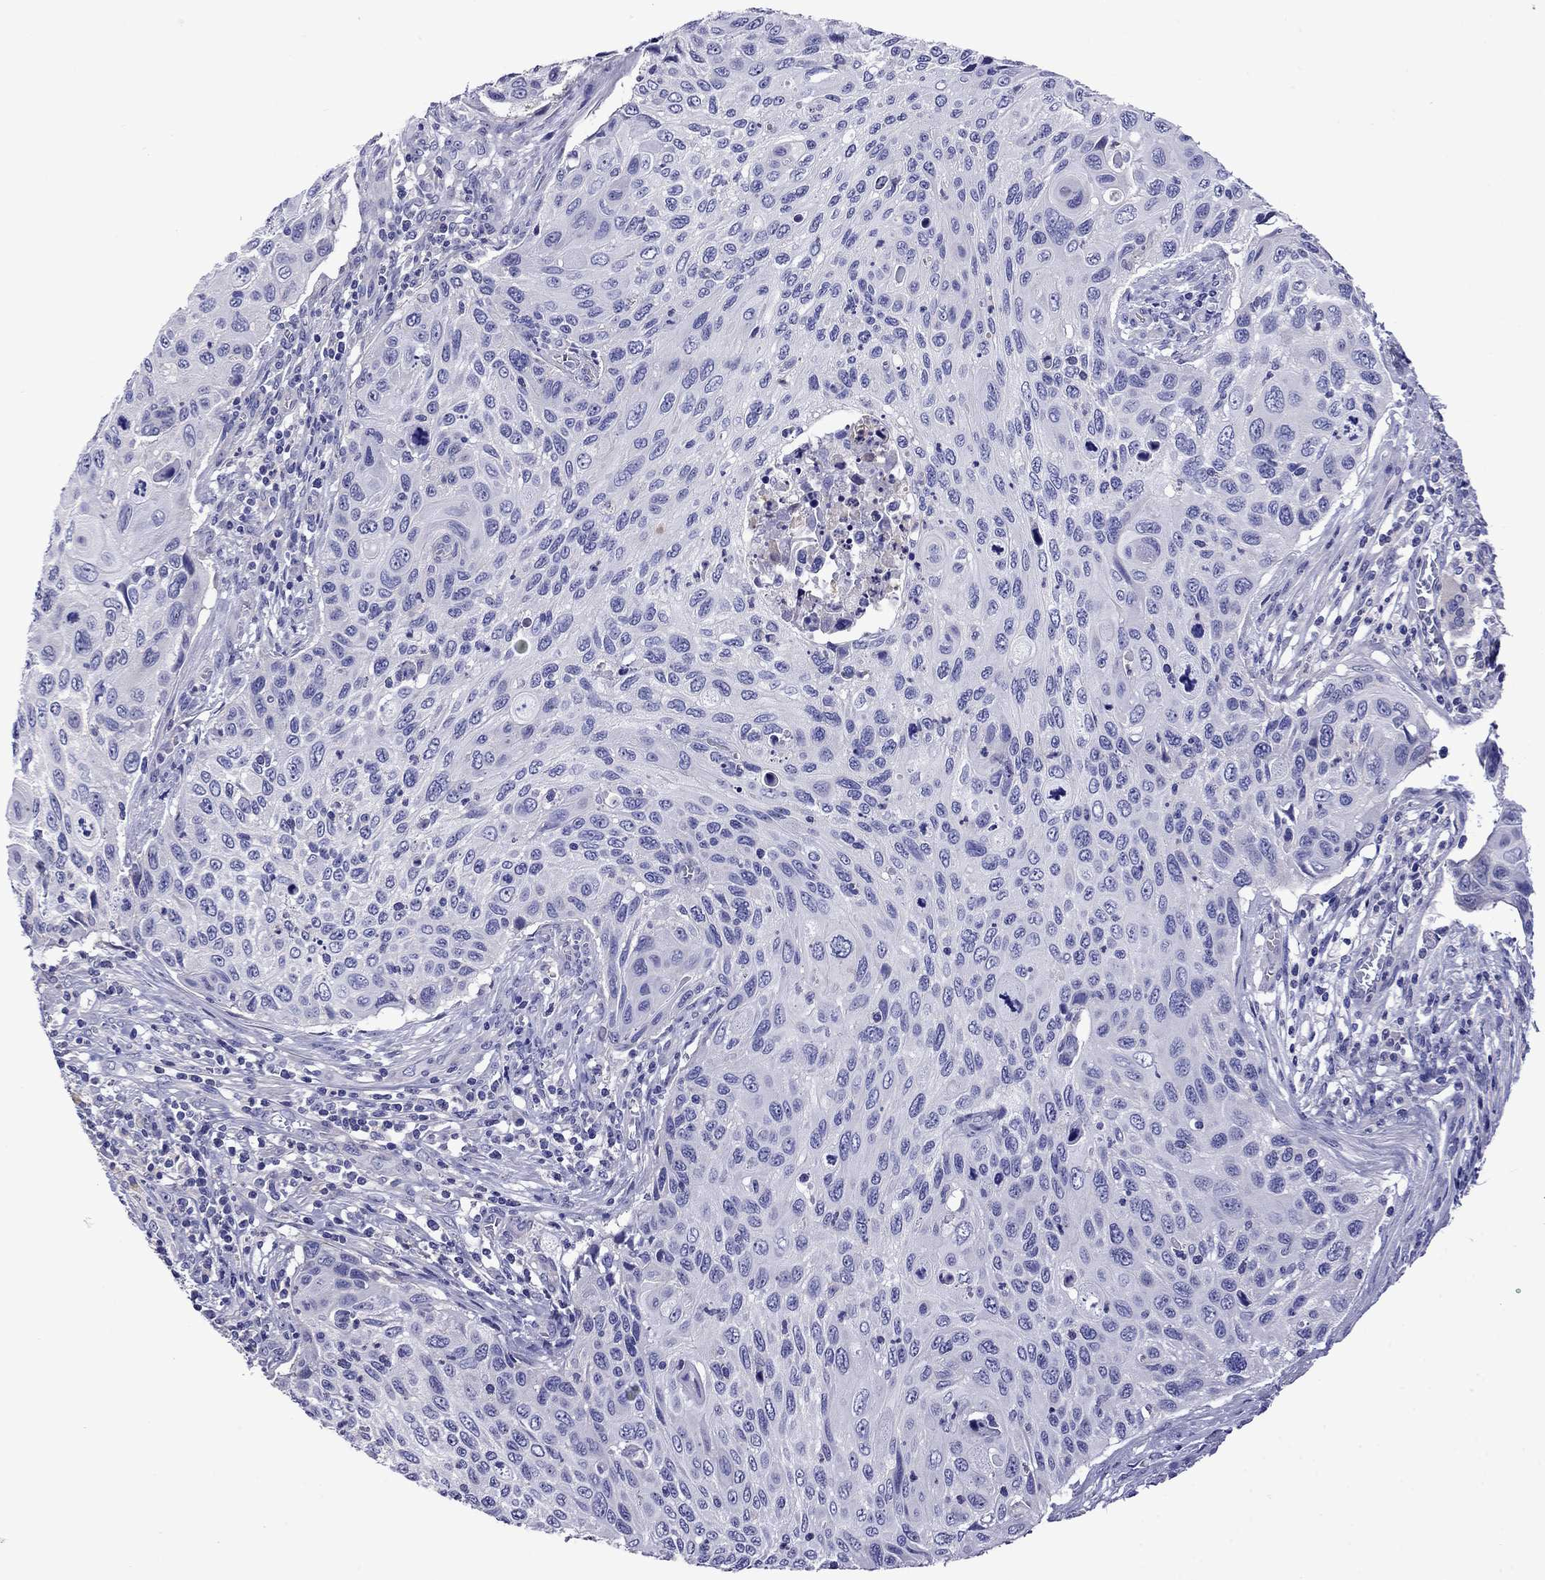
{"staining": {"intensity": "negative", "quantity": "none", "location": "none"}, "tissue": "cervical cancer", "cell_type": "Tumor cells", "image_type": "cancer", "snomed": [{"axis": "morphology", "description": "Squamous cell carcinoma, NOS"}, {"axis": "topography", "description": "Cervix"}], "caption": "Micrograph shows no significant protein positivity in tumor cells of cervical cancer (squamous cell carcinoma).", "gene": "SCG2", "patient": {"sex": "female", "age": 70}}